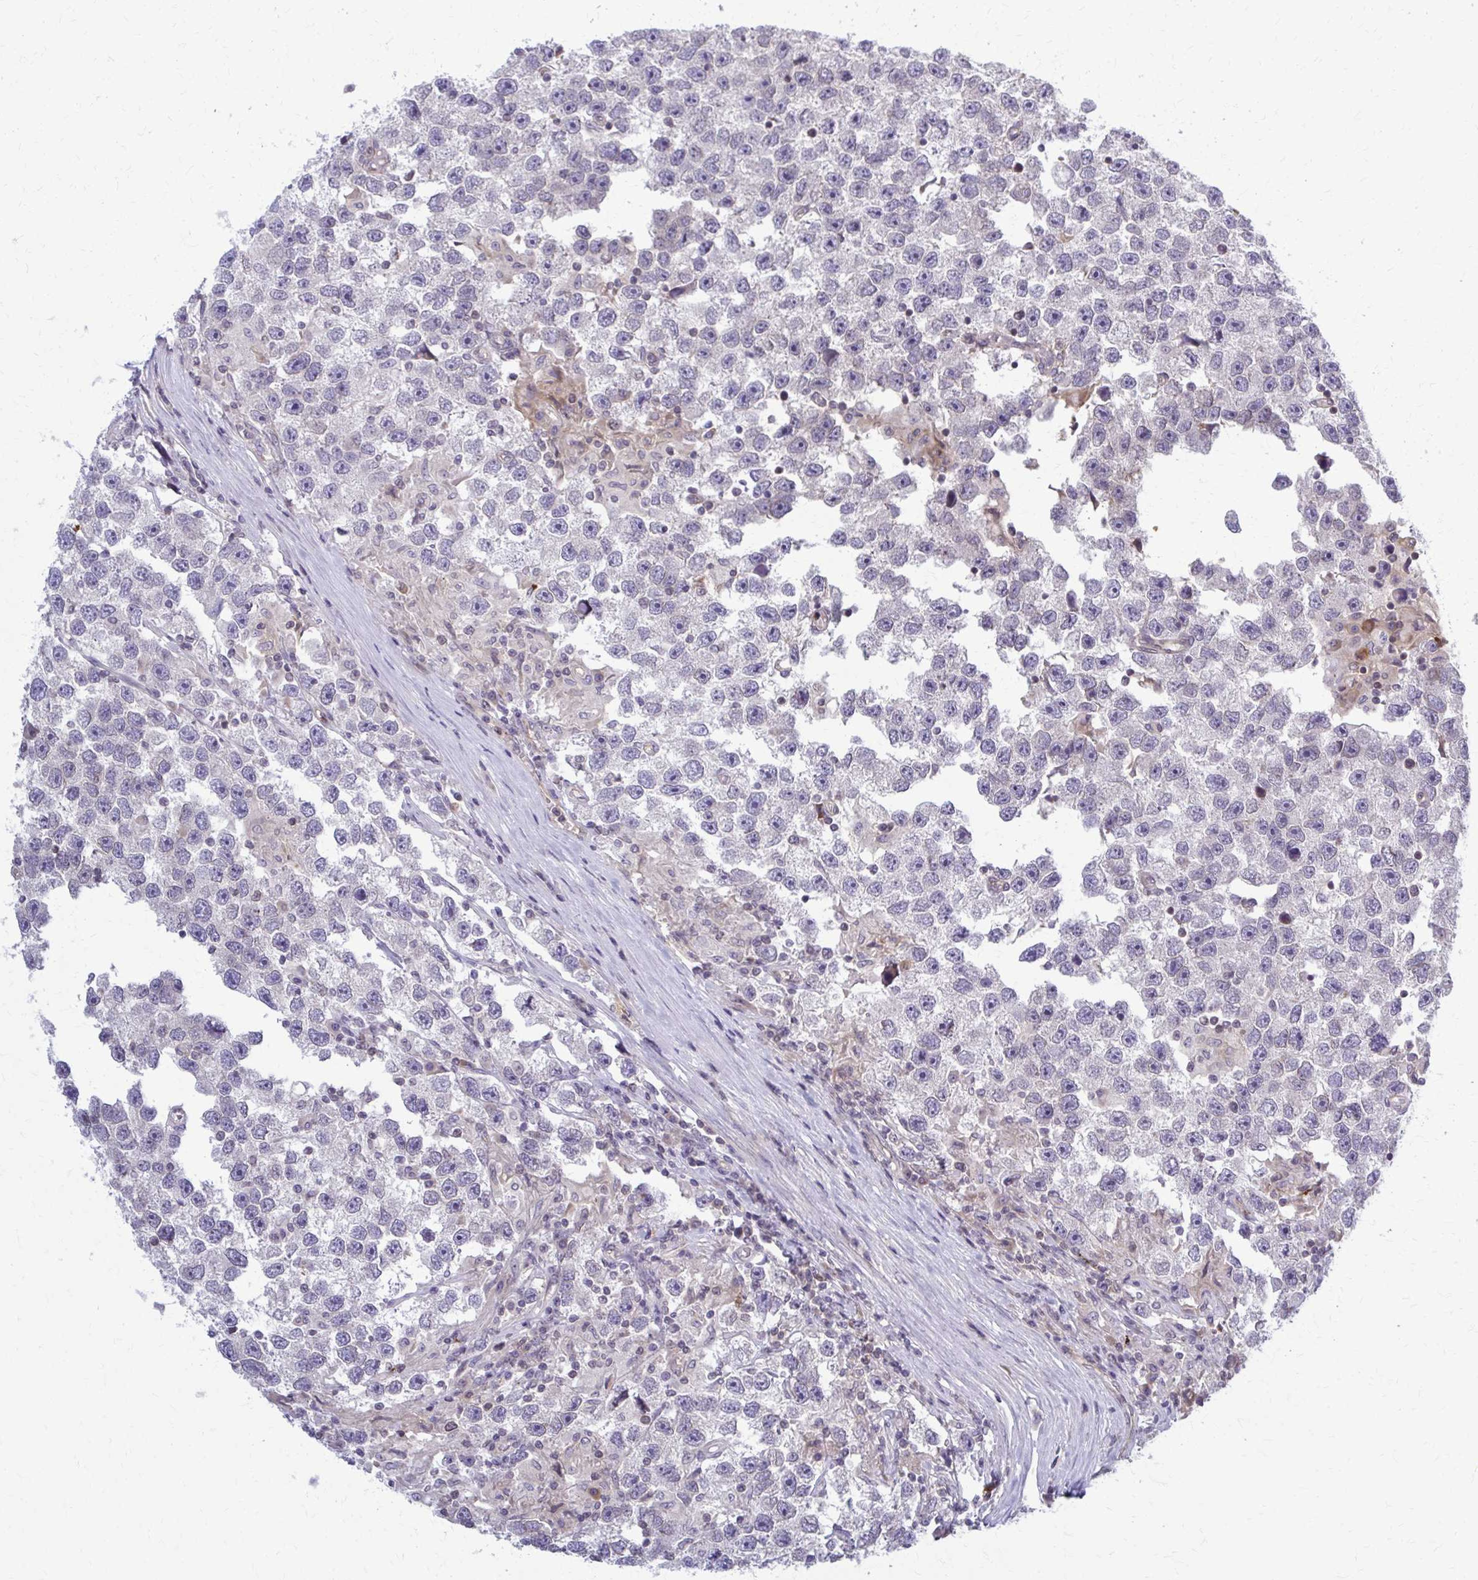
{"staining": {"intensity": "negative", "quantity": "none", "location": "none"}, "tissue": "testis cancer", "cell_type": "Tumor cells", "image_type": "cancer", "snomed": [{"axis": "morphology", "description": "Seminoma, NOS"}, {"axis": "topography", "description": "Testis"}], "caption": "This is an IHC photomicrograph of human testis seminoma. There is no positivity in tumor cells.", "gene": "MCRIP2", "patient": {"sex": "male", "age": 26}}